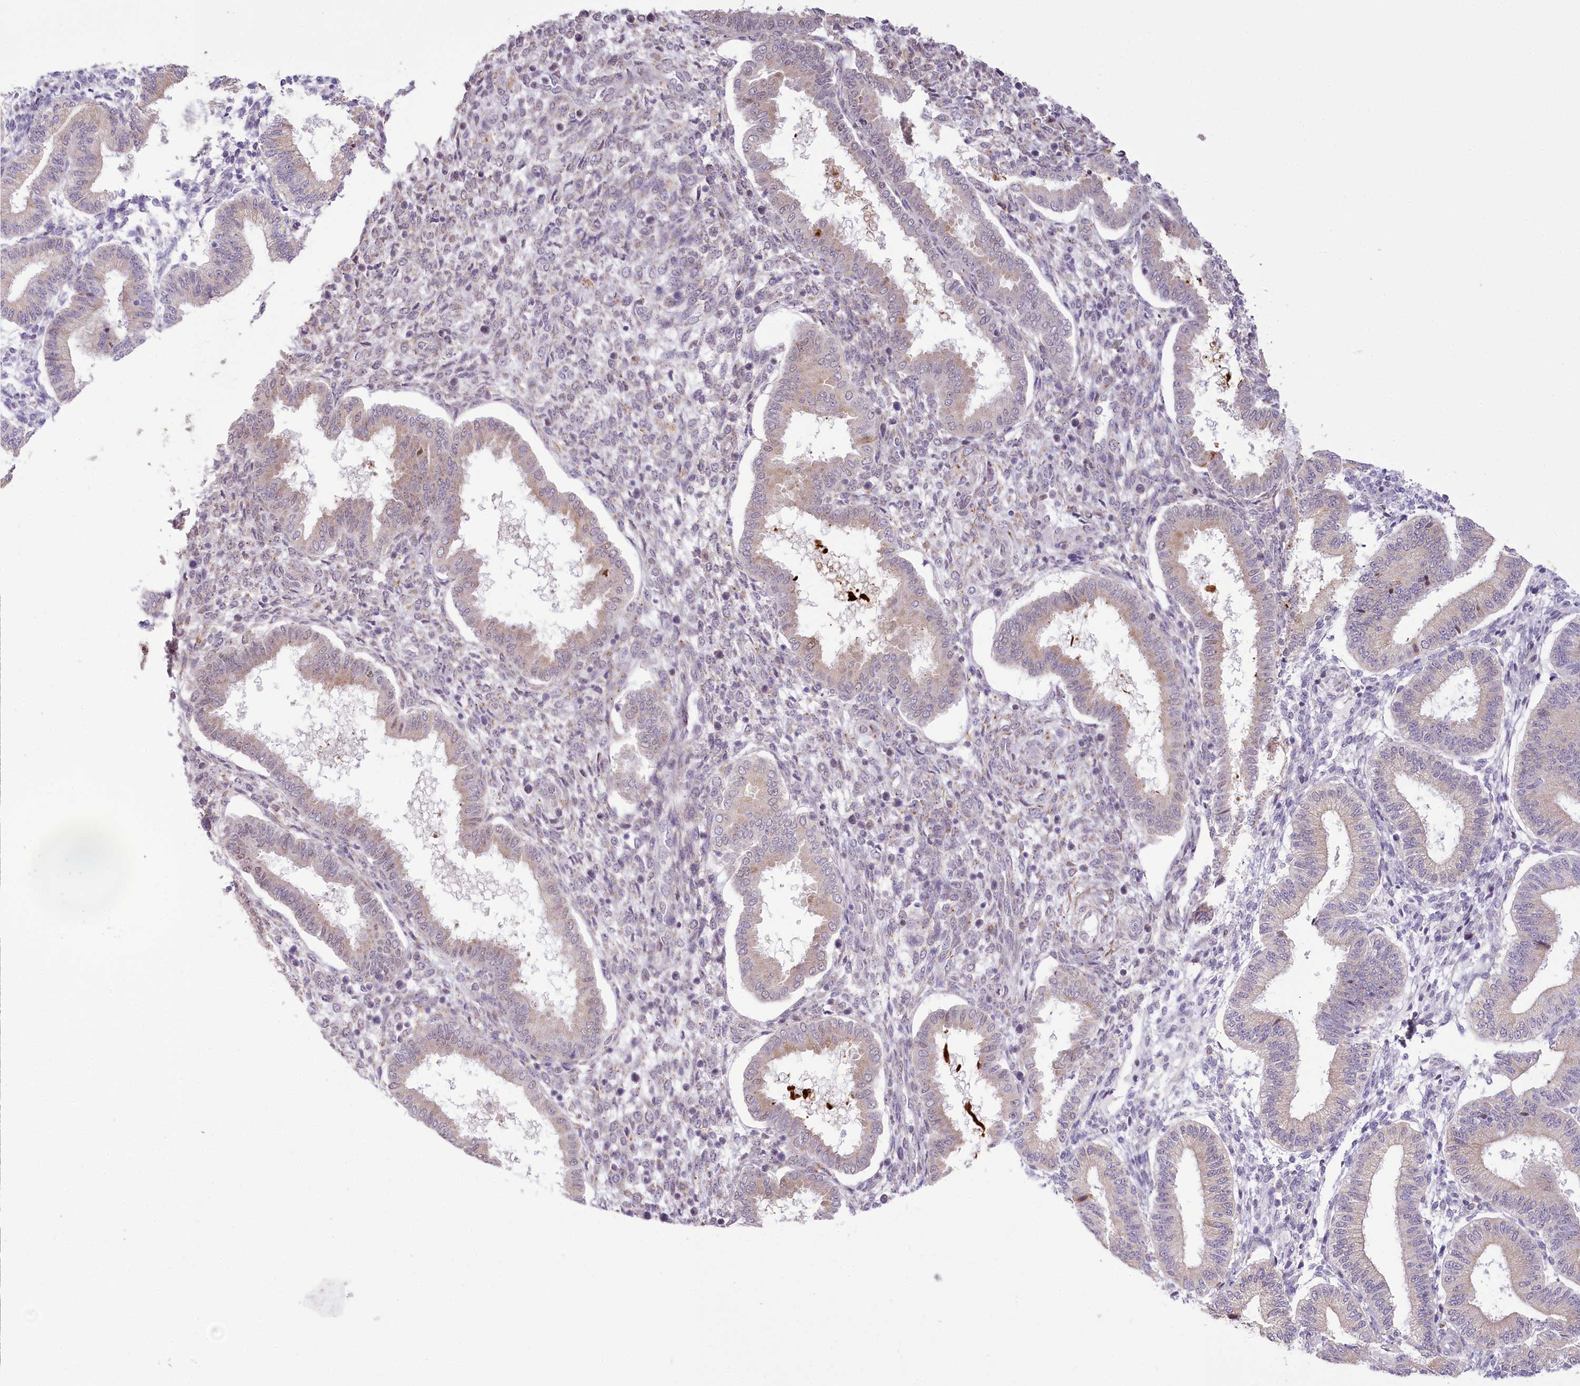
{"staining": {"intensity": "negative", "quantity": "none", "location": "none"}, "tissue": "endometrium", "cell_type": "Cells in endometrial stroma", "image_type": "normal", "snomed": [{"axis": "morphology", "description": "Normal tissue, NOS"}, {"axis": "topography", "description": "Endometrium"}], "caption": "Immunohistochemistry micrograph of unremarkable endometrium: human endometrium stained with DAB demonstrates no significant protein expression in cells in endometrial stroma.", "gene": "NCKAP5", "patient": {"sex": "female", "age": 24}}